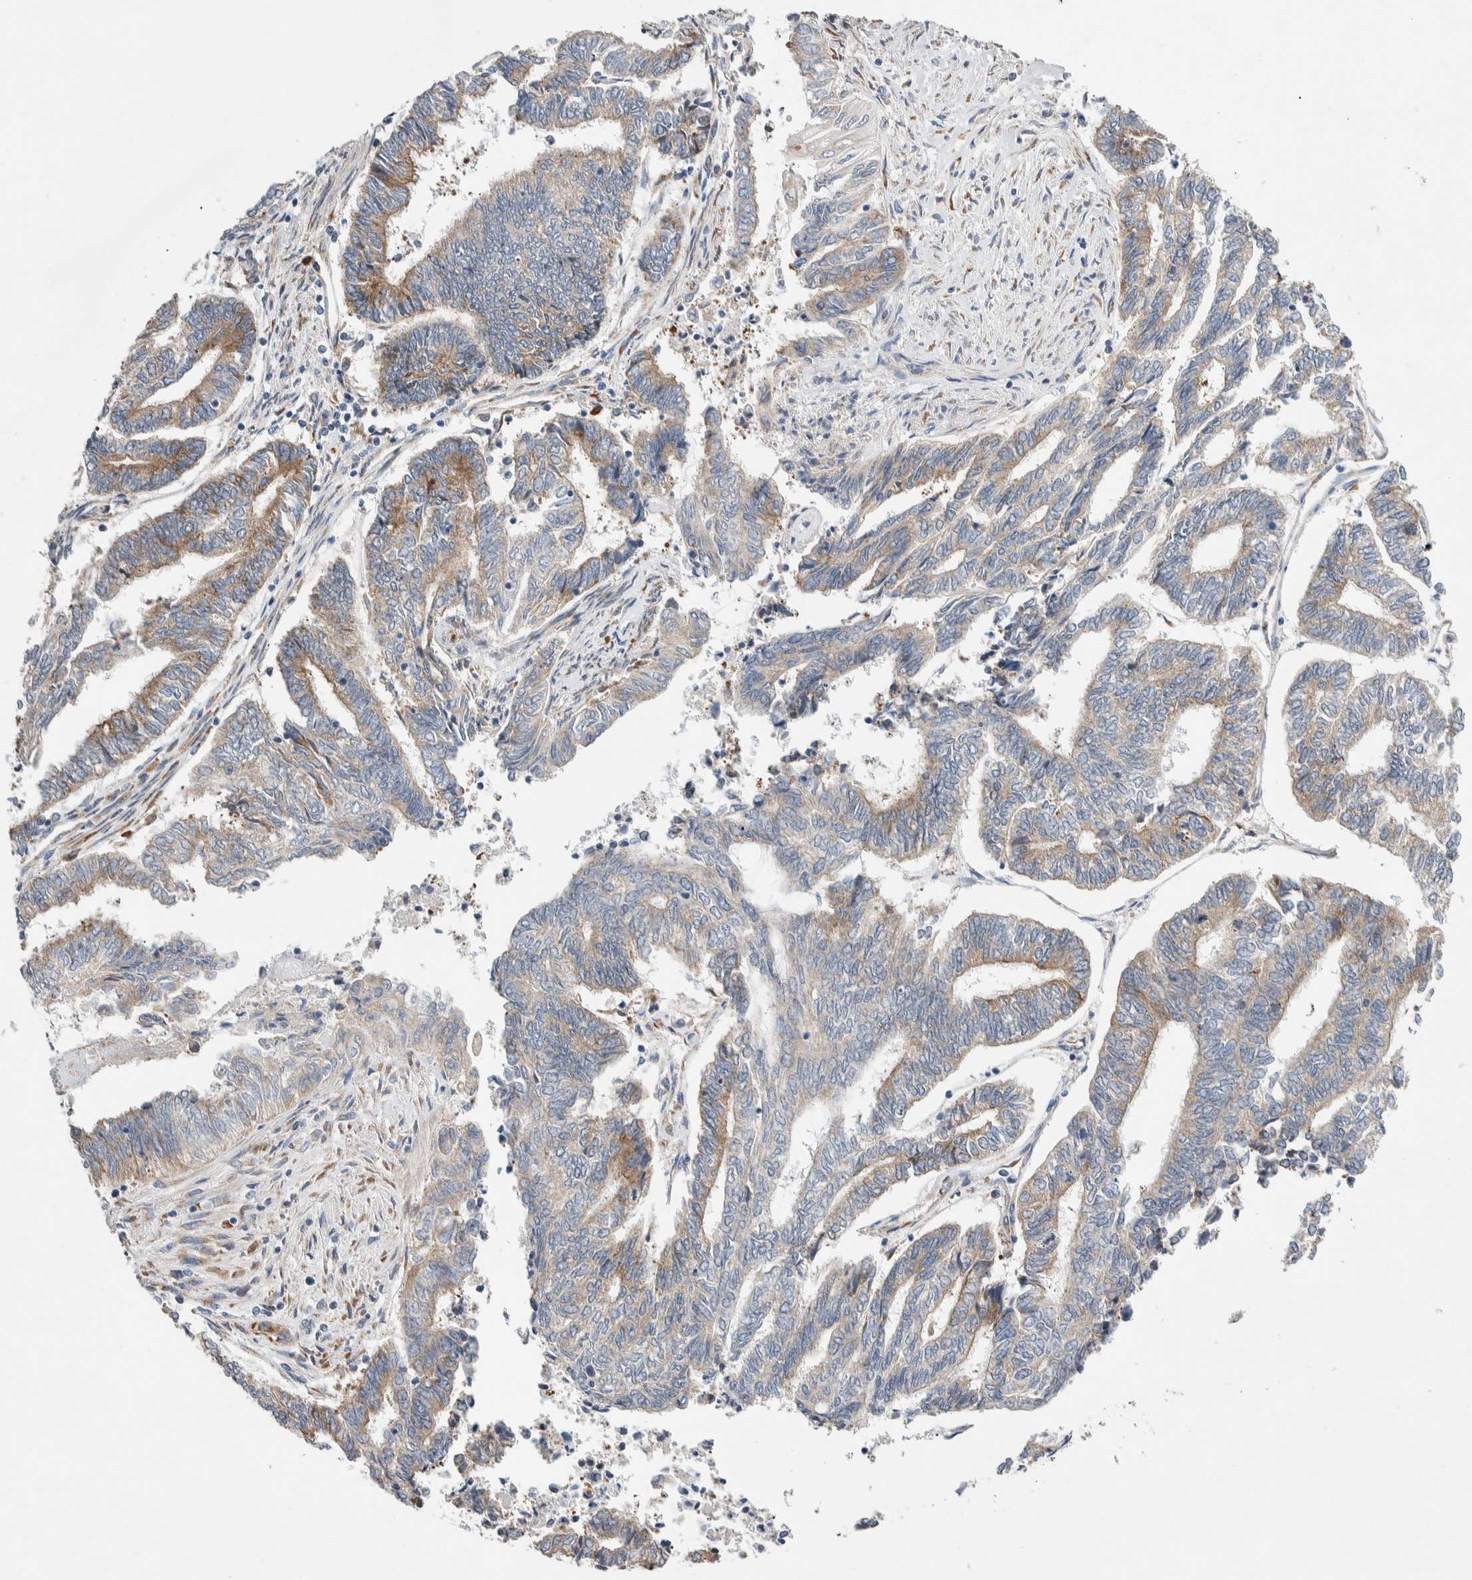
{"staining": {"intensity": "weak", "quantity": "25%-75%", "location": "cytoplasmic/membranous"}, "tissue": "endometrial cancer", "cell_type": "Tumor cells", "image_type": "cancer", "snomed": [{"axis": "morphology", "description": "Adenocarcinoma, NOS"}, {"axis": "topography", "description": "Uterus"}, {"axis": "topography", "description": "Endometrium"}], "caption": "Immunohistochemistry (IHC) histopathology image of human endometrial adenocarcinoma stained for a protein (brown), which displays low levels of weak cytoplasmic/membranous expression in approximately 25%-75% of tumor cells.", "gene": "RACK1", "patient": {"sex": "female", "age": 70}}